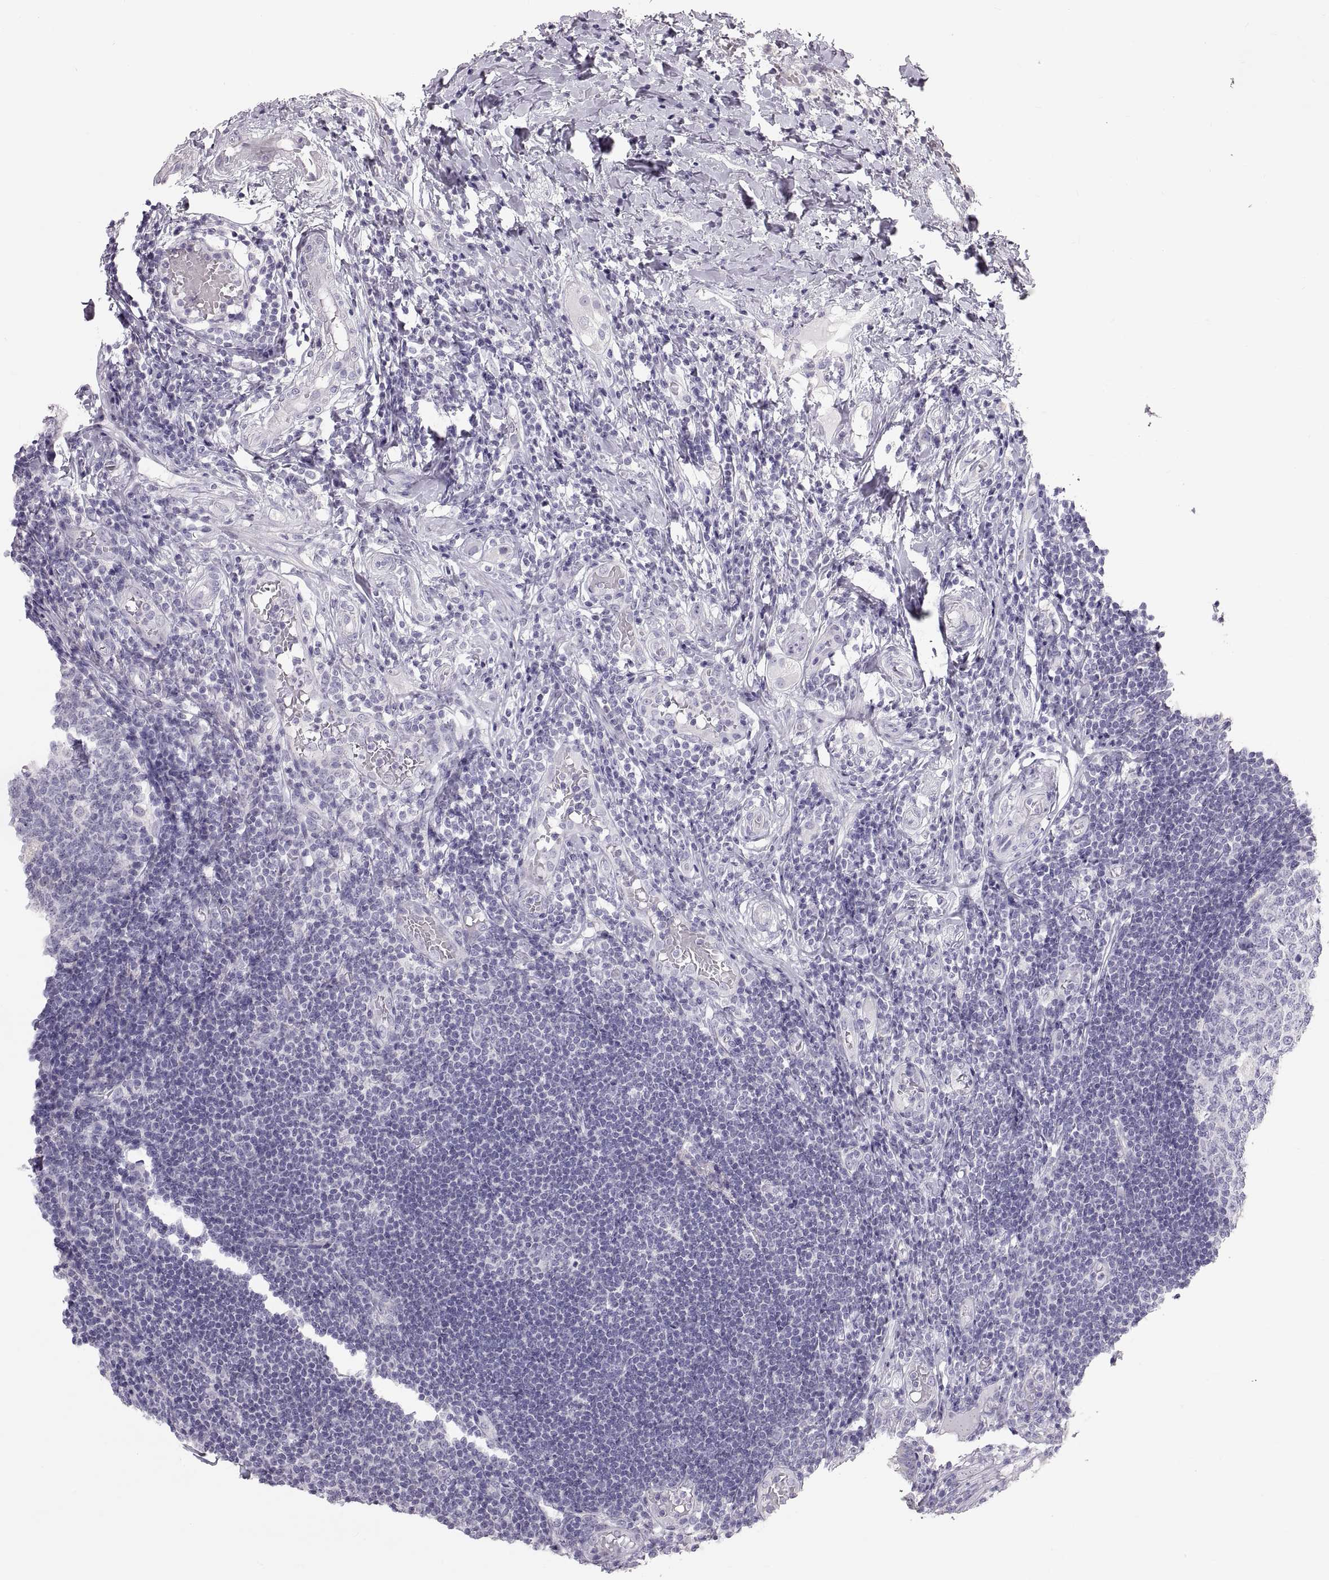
{"staining": {"intensity": "negative", "quantity": "none", "location": "none"}, "tissue": "appendix", "cell_type": "Glandular cells", "image_type": "normal", "snomed": [{"axis": "morphology", "description": "Normal tissue, NOS"}, {"axis": "morphology", "description": "Inflammation, NOS"}, {"axis": "topography", "description": "Appendix"}], "caption": "DAB (3,3'-diaminobenzidine) immunohistochemical staining of unremarkable appendix demonstrates no significant expression in glandular cells.", "gene": "WBP2NL", "patient": {"sex": "male", "age": 16}}